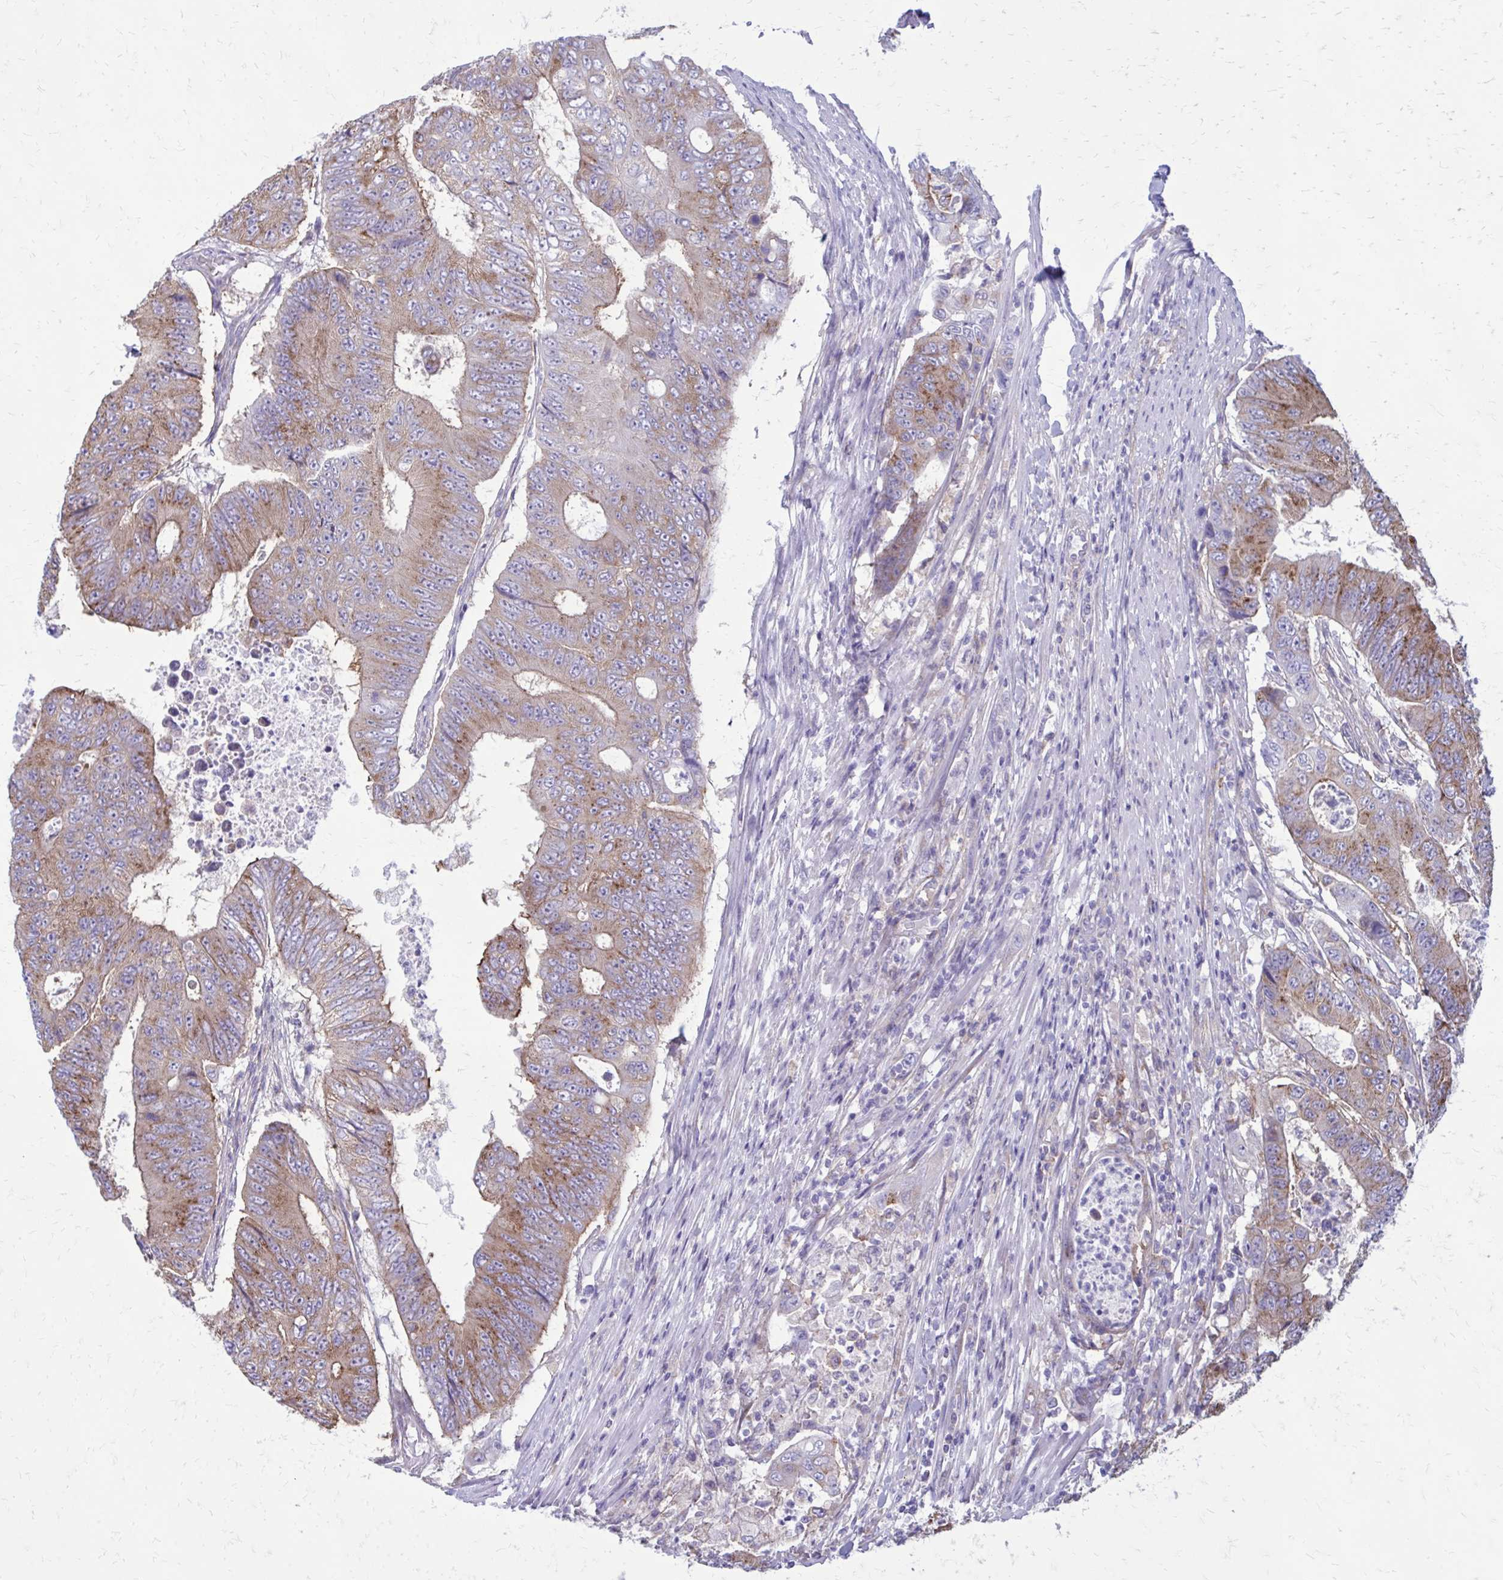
{"staining": {"intensity": "moderate", "quantity": "25%-75%", "location": "cytoplasmic/membranous"}, "tissue": "colorectal cancer", "cell_type": "Tumor cells", "image_type": "cancer", "snomed": [{"axis": "morphology", "description": "Adenocarcinoma, NOS"}, {"axis": "topography", "description": "Colon"}], "caption": "Immunohistochemistry (IHC) staining of colorectal adenocarcinoma, which reveals medium levels of moderate cytoplasmic/membranous positivity in about 25%-75% of tumor cells indicating moderate cytoplasmic/membranous protein positivity. The staining was performed using DAB (brown) for protein detection and nuclei were counterstained in hematoxylin (blue).", "gene": "CLTA", "patient": {"sex": "female", "age": 48}}